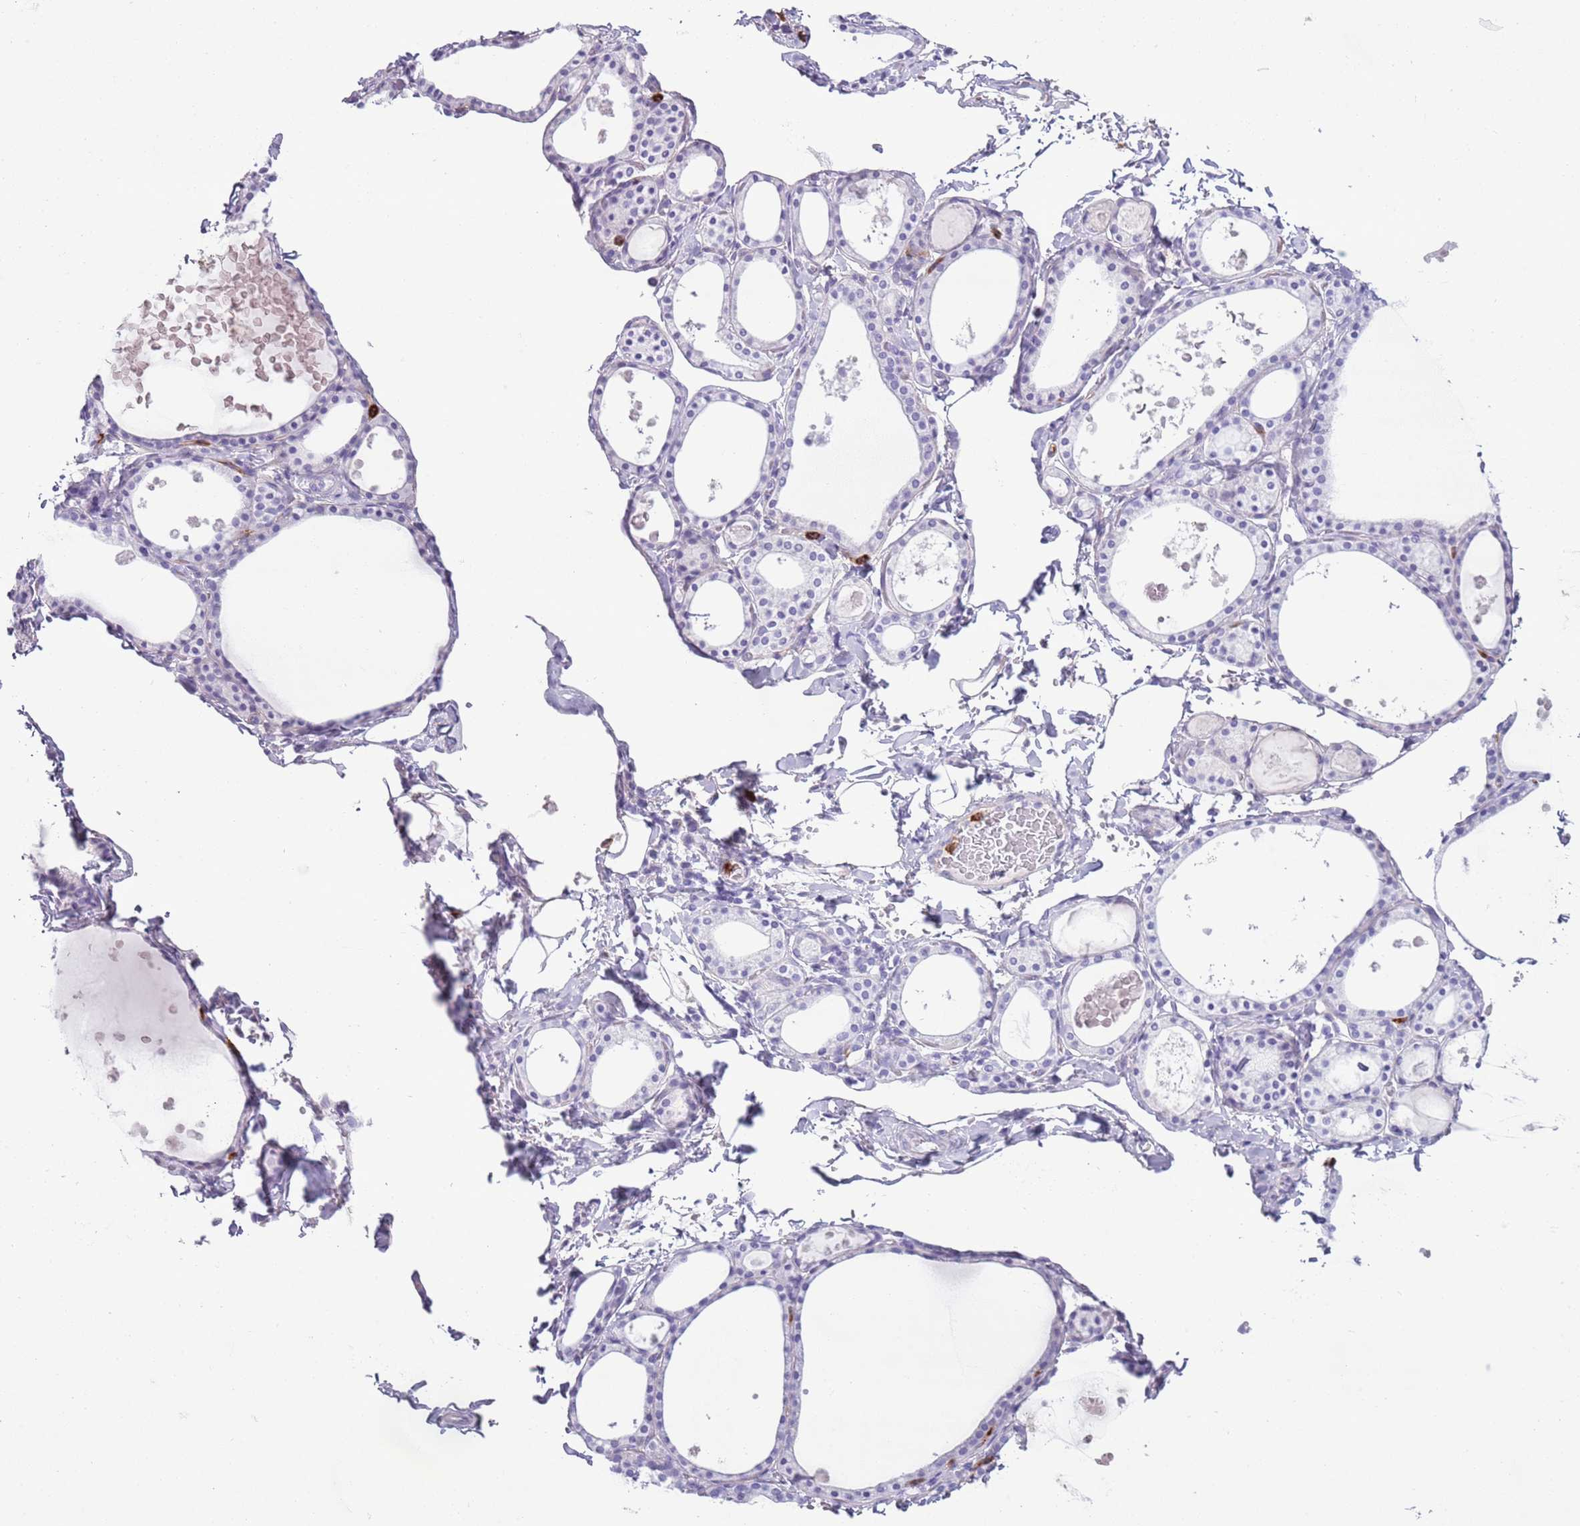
{"staining": {"intensity": "negative", "quantity": "none", "location": "none"}, "tissue": "thyroid gland", "cell_type": "Glandular cells", "image_type": "normal", "snomed": [{"axis": "morphology", "description": "Normal tissue, NOS"}, {"axis": "topography", "description": "Thyroid gland"}], "caption": "Immunohistochemistry of normal human thyroid gland demonstrates no staining in glandular cells.", "gene": "CD177", "patient": {"sex": "male", "age": 56}}